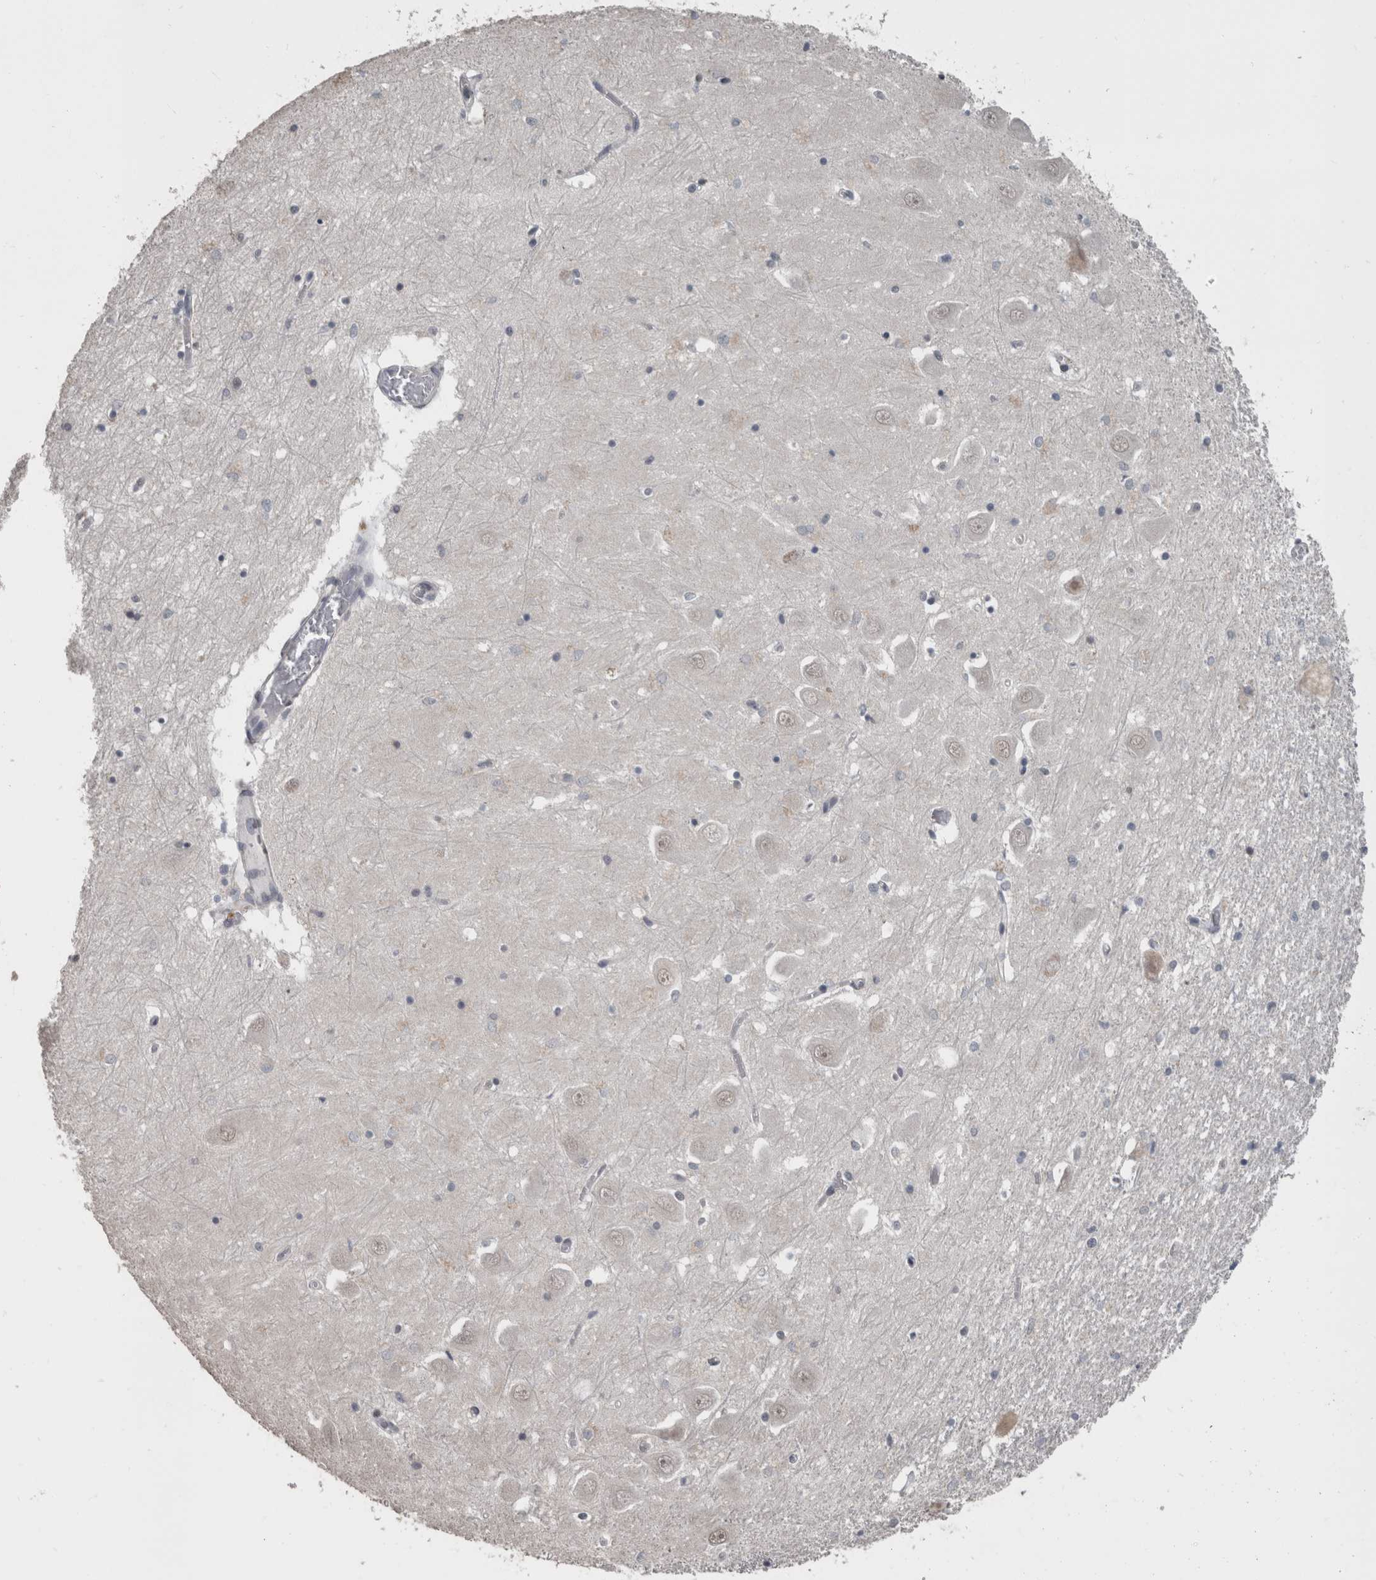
{"staining": {"intensity": "negative", "quantity": "none", "location": "none"}, "tissue": "hippocampus", "cell_type": "Glial cells", "image_type": "normal", "snomed": [{"axis": "morphology", "description": "Normal tissue, NOS"}, {"axis": "topography", "description": "Hippocampus"}], "caption": "An immunohistochemistry (IHC) micrograph of unremarkable hippocampus is shown. There is no staining in glial cells of hippocampus. (DAB immunohistochemistry (IHC) with hematoxylin counter stain).", "gene": "ZBTB21", "patient": {"sex": "male", "age": 70}}